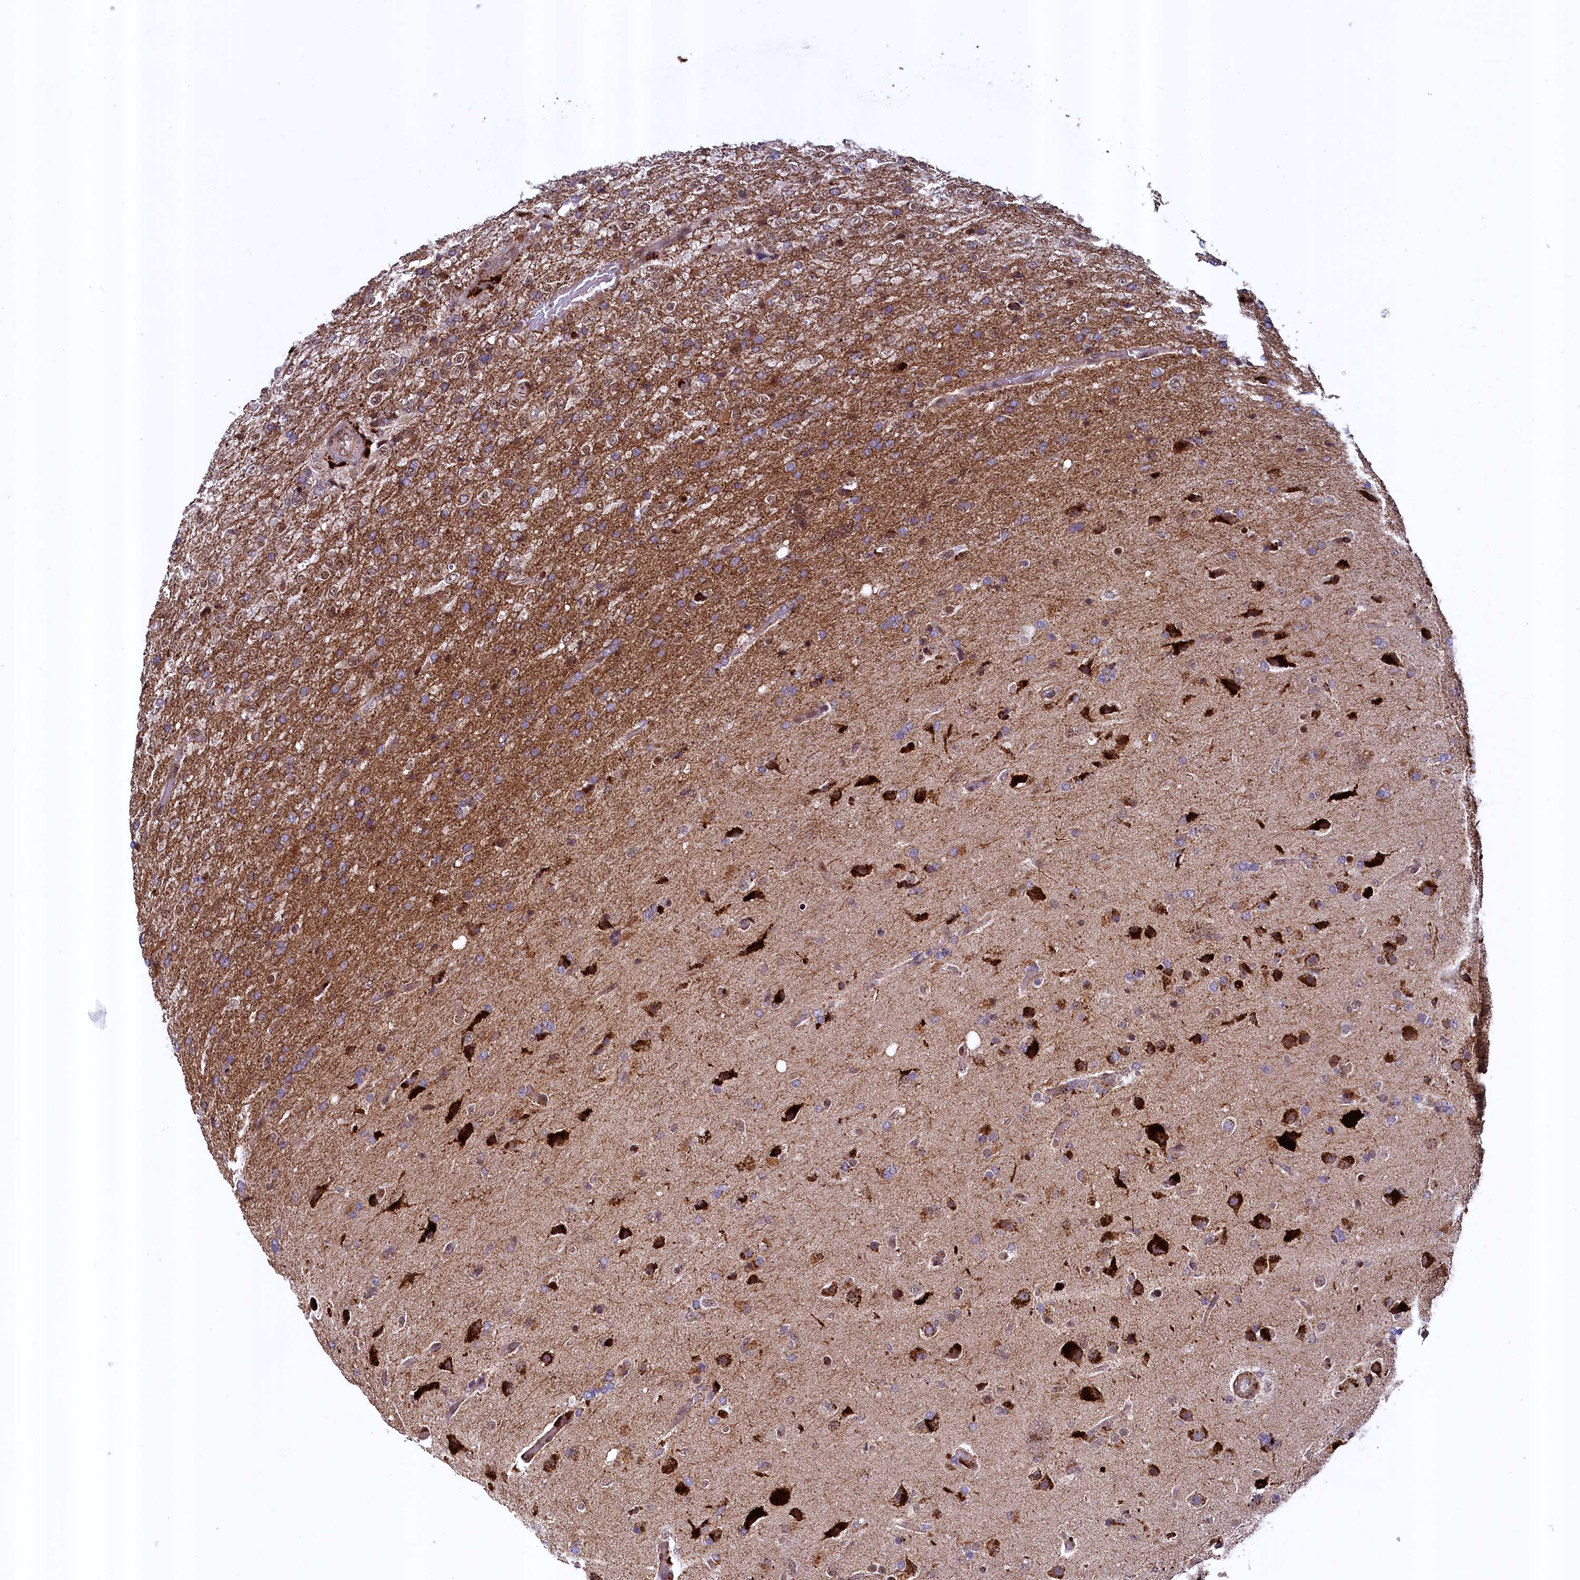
{"staining": {"intensity": "moderate", "quantity": ">75%", "location": "cytoplasmic/membranous"}, "tissue": "glioma", "cell_type": "Tumor cells", "image_type": "cancer", "snomed": [{"axis": "morphology", "description": "Glioma, malignant, High grade"}, {"axis": "topography", "description": "Brain"}], "caption": "This is an image of immunohistochemistry staining of glioma, which shows moderate positivity in the cytoplasmic/membranous of tumor cells.", "gene": "ZNF577", "patient": {"sex": "female", "age": 74}}